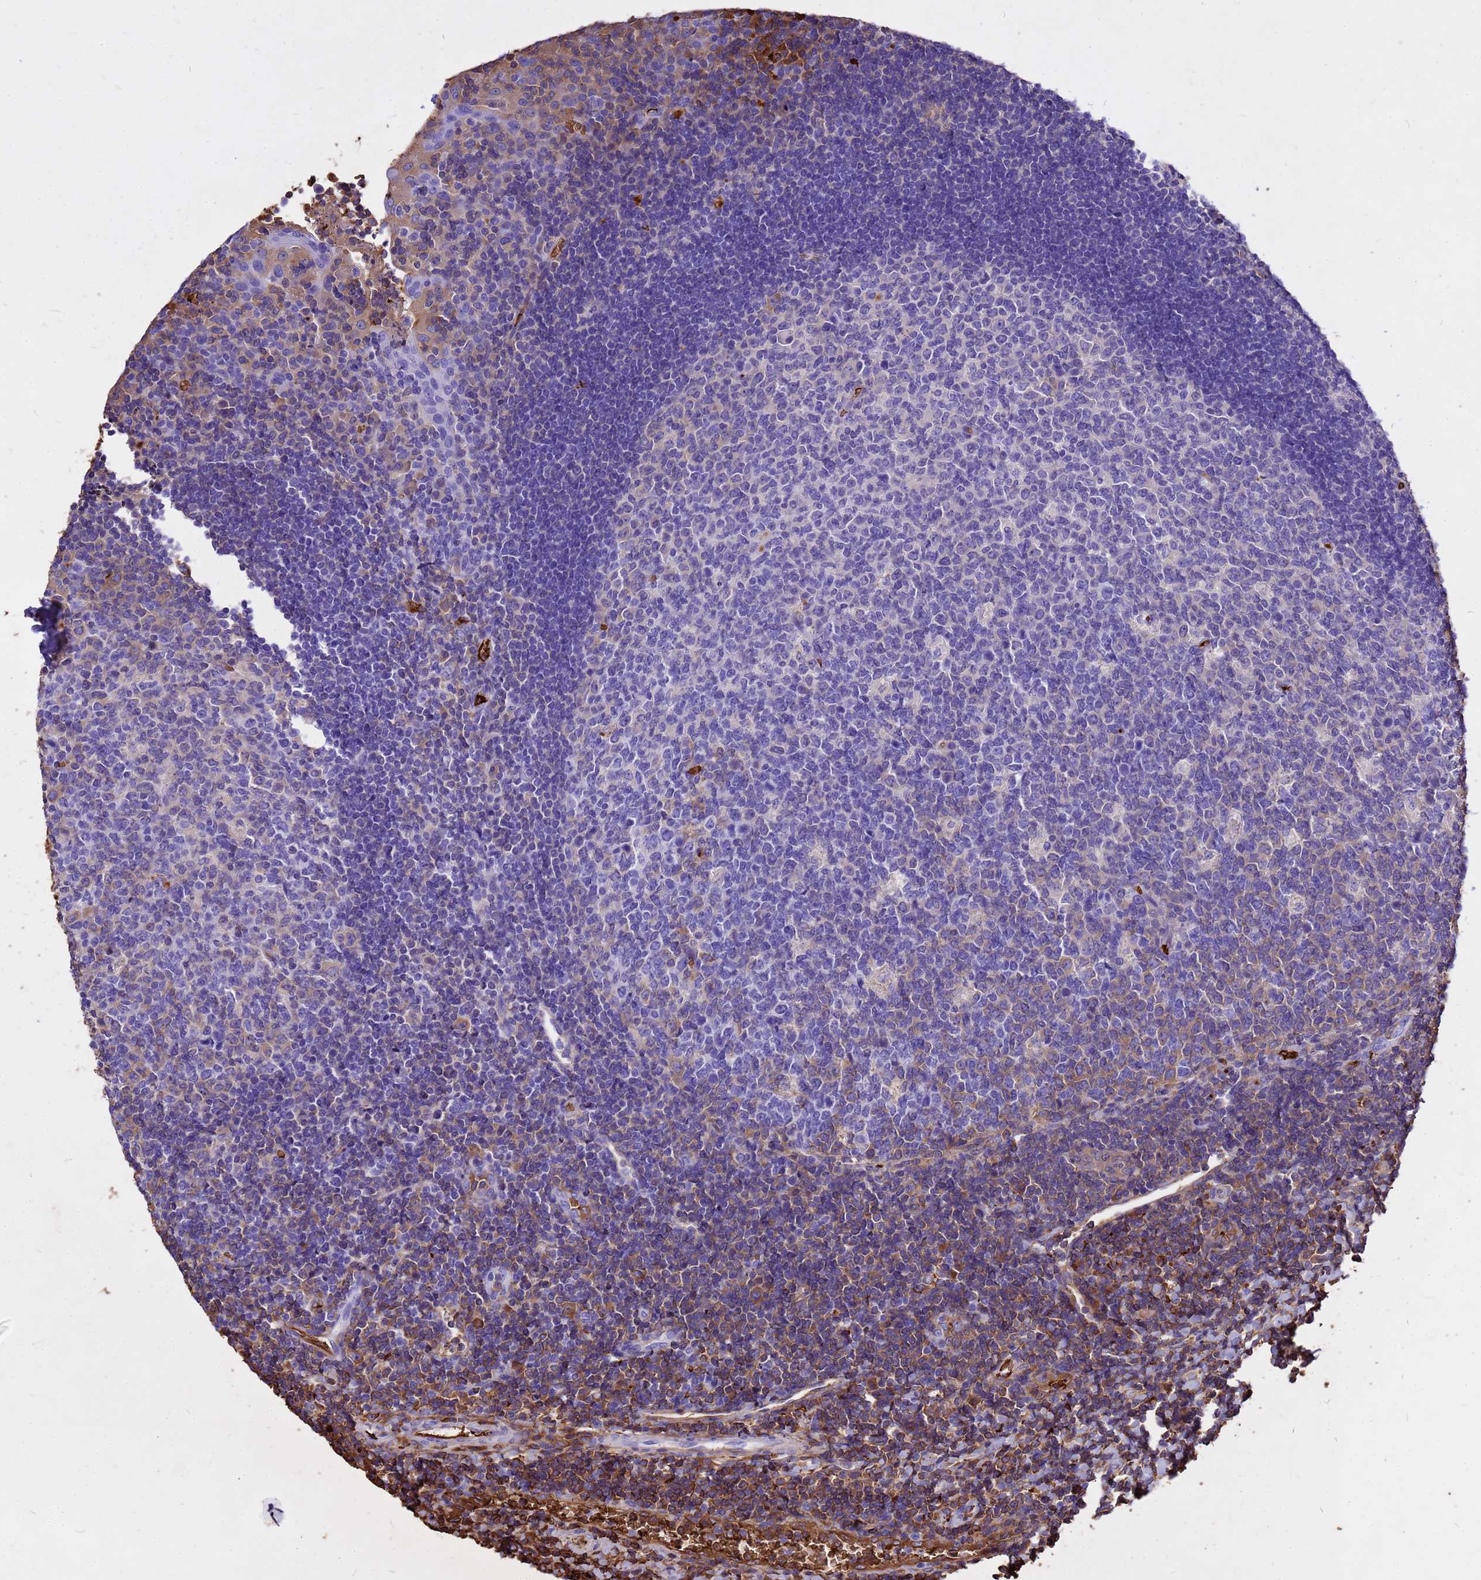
{"staining": {"intensity": "negative", "quantity": "none", "location": "none"}, "tissue": "tonsil", "cell_type": "Germinal center cells", "image_type": "normal", "snomed": [{"axis": "morphology", "description": "Normal tissue, NOS"}, {"axis": "topography", "description": "Tonsil"}], "caption": "Photomicrograph shows no protein positivity in germinal center cells of unremarkable tonsil.", "gene": "HBA1", "patient": {"sex": "male", "age": 17}}